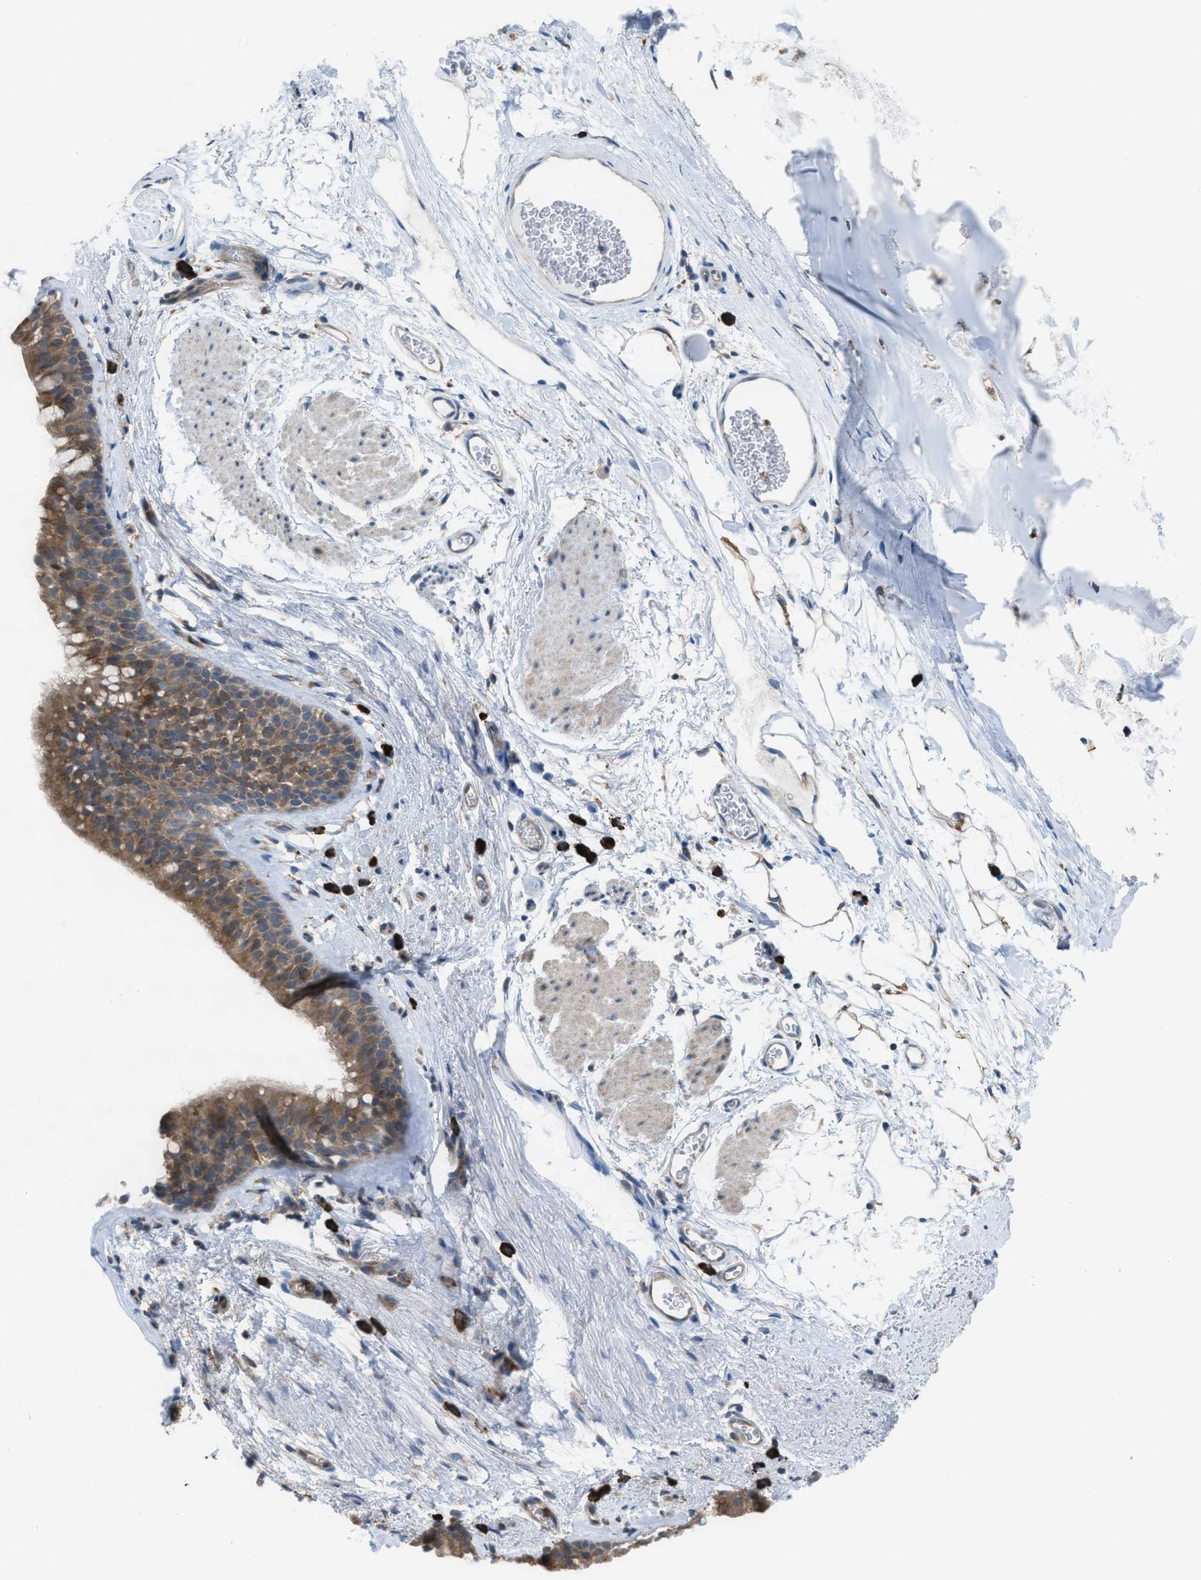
{"staining": {"intensity": "moderate", "quantity": ">75%", "location": "cytoplasmic/membranous"}, "tissue": "bronchus", "cell_type": "Respiratory epithelial cells", "image_type": "normal", "snomed": [{"axis": "morphology", "description": "Normal tissue, NOS"}, {"axis": "topography", "description": "Cartilage tissue"}, {"axis": "topography", "description": "Bronchus"}], "caption": "Immunohistochemical staining of benign bronchus displays >75% levels of moderate cytoplasmic/membranous protein staining in about >75% of respiratory epithelial cells. Immunohistochemistry stains the protein of interest in brown and the nuclei are stained blue.", "gene": "PLAA", "patient": {"sex": "female", "age": 53}}